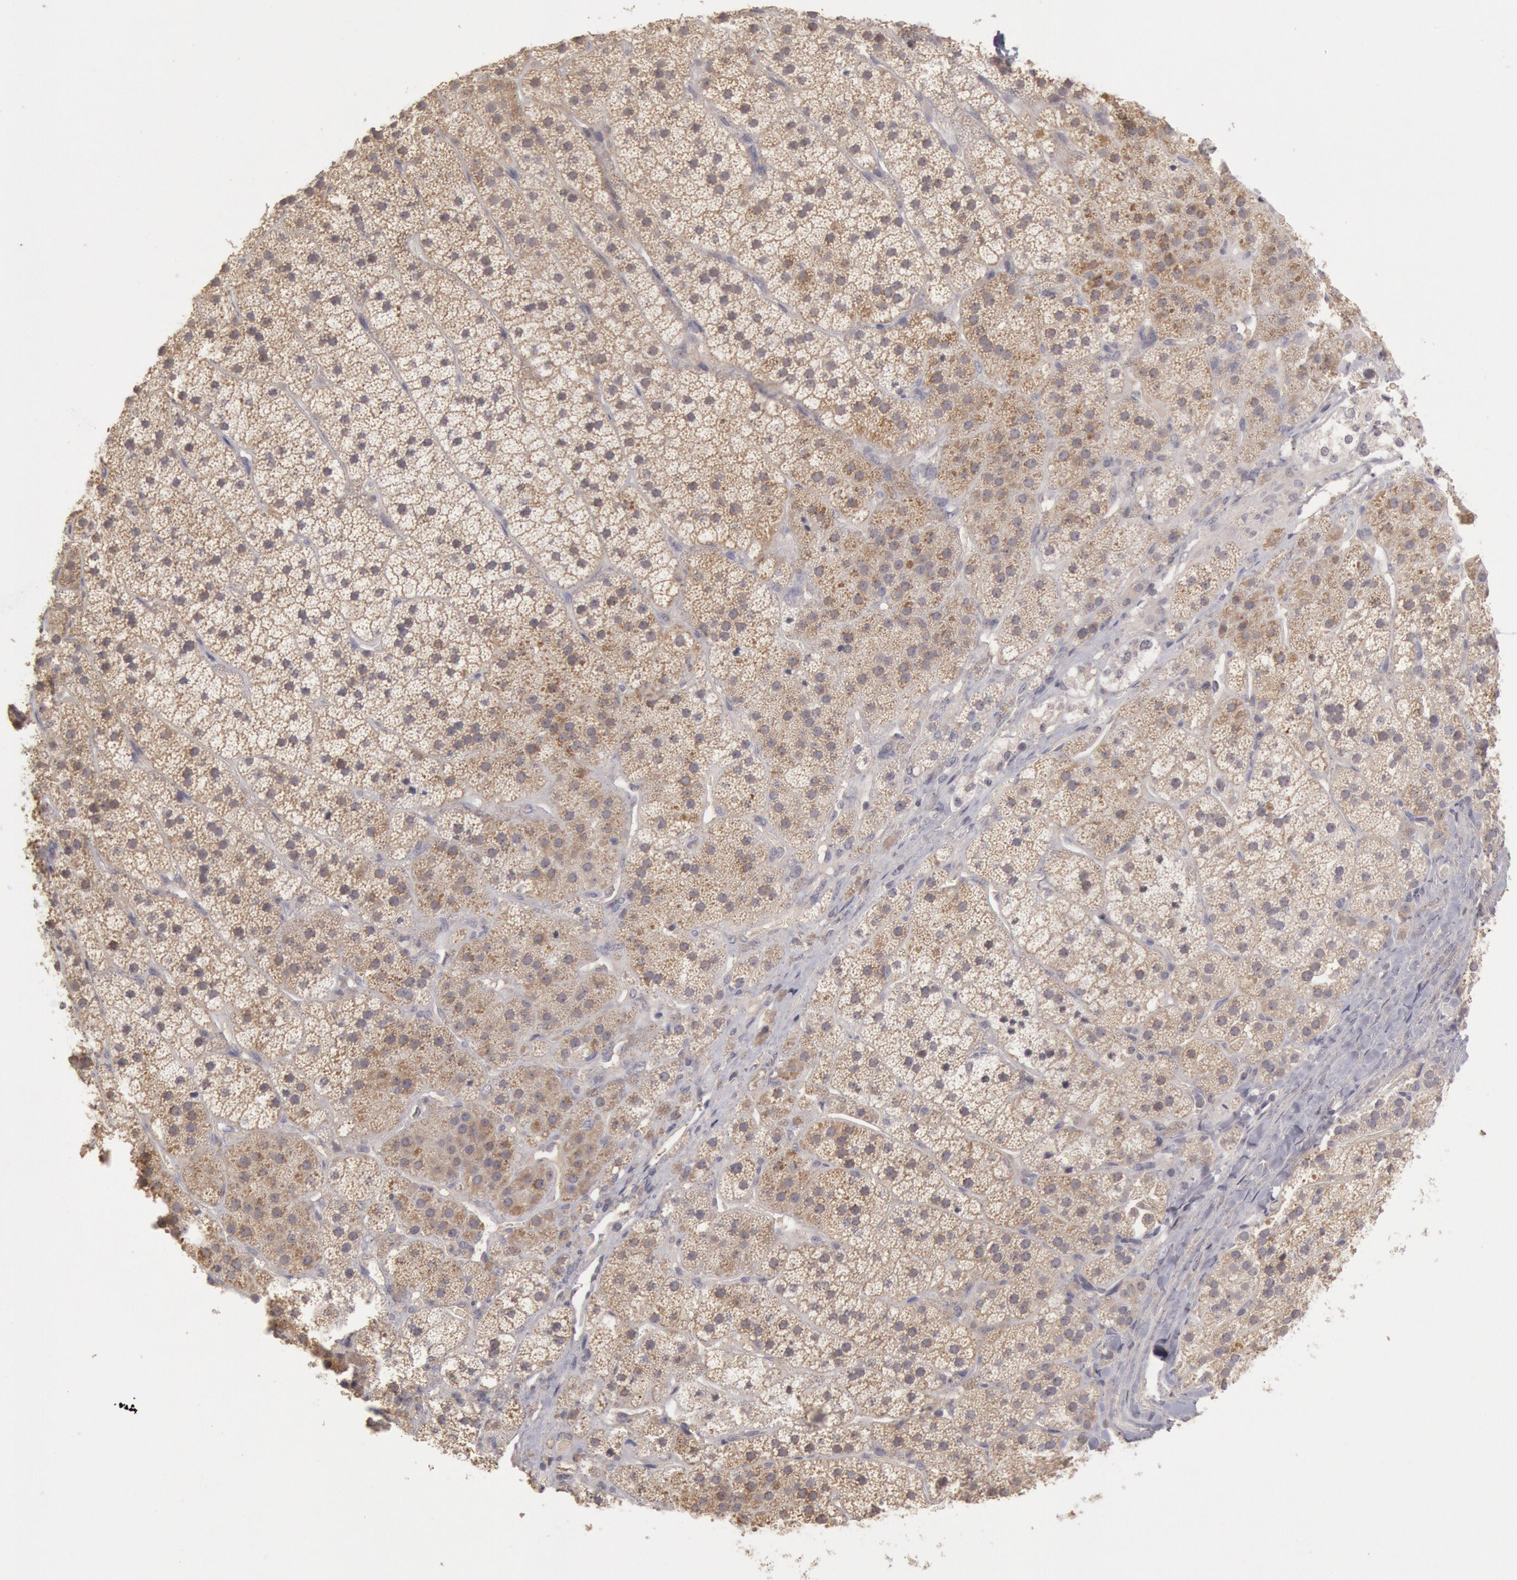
{"staining": {"intensity": "weak", "quantity": ">75%", "location": "cytoplasmic/membranous"}, "tissue": "adrenal gland", "cell_type": "Glandular cells", "image_type": "normal", "snomed": [{"axis": "morphology", "description": "Normal tissue, NOS"}, {"axis": "topography", "description": "Adrenal gland"}], "caption": "The immunohistochemical stain shows weak cytoplasmic/membranous staining in glandular cells of benign adrenal gland. (DAB IHC, brown staining for protein, blue staining for nuclei).", "gene": "ZFP36L1", "patient": {"sex": "female", "age": 44}}